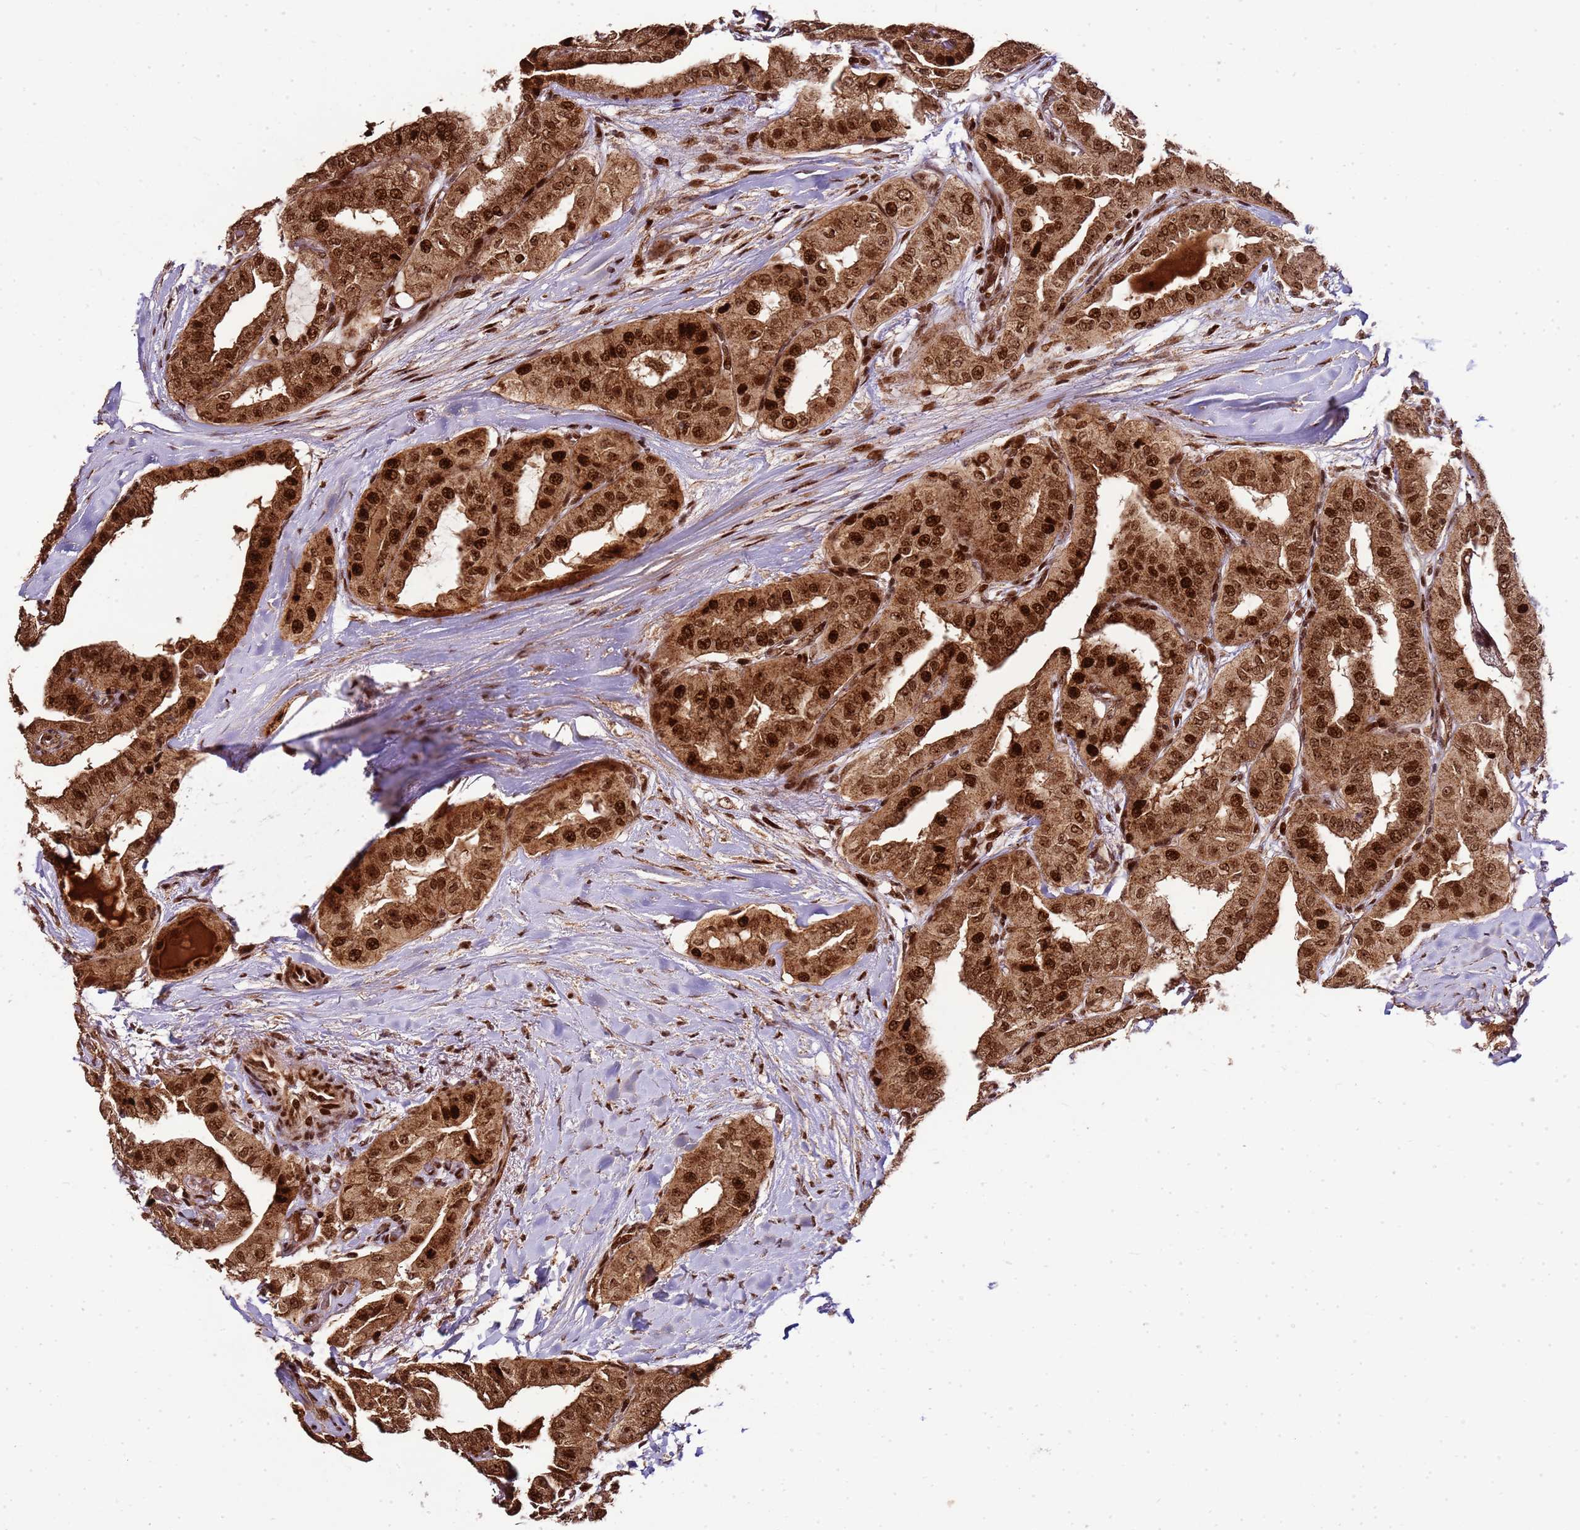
{"staining": {"intensity": "strong", "quantity": ">75%", "location": "cytoplasmic/membranous,nuclear"}, "tissue": "thyroid cancer", "cell_type": "Tumor cells", "image_type": "cancer", "snomed": [{"axis": "morphology", "description": "Papillary adenocarcinoma, NOS"}, {"axis": "topography", "description": "Thyroid gland"}], "caption": "Tumor cells display high levels of strong cytoplasmic/membranous and nuclear staining in approximately >75% of cells in thyroid cancer (papillary adenocarcinoma).", "gene": "PEX14", "patient": {"sex": "female", "age": 59}}